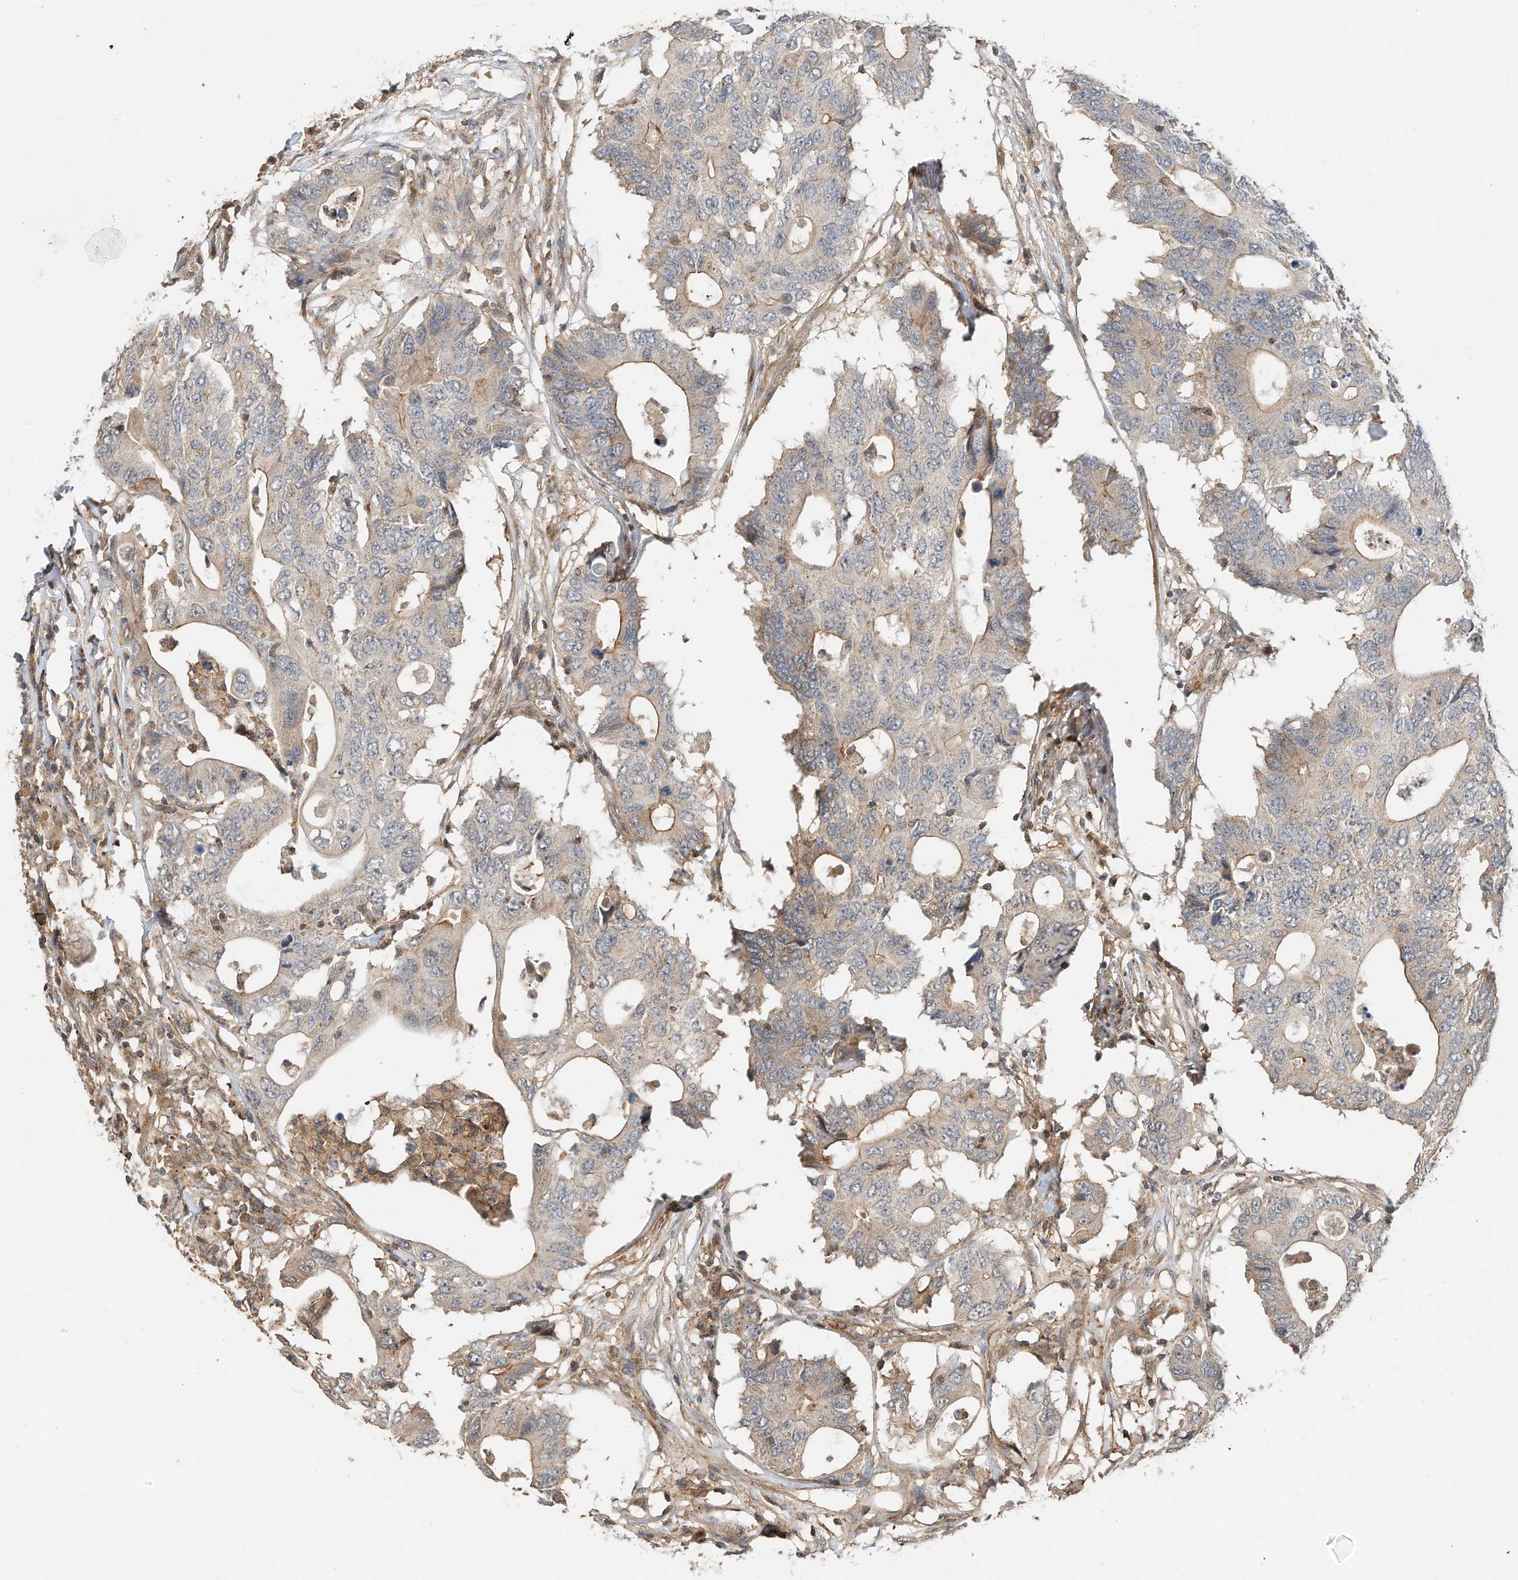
{"staining": {"intensity": "moderate", "quantity": "<25%", "location": "cytoplasmic/membranous"}, "tissue": "colorectal cancer", "cell_type": "Tumor cells", "image_type": "cancer", "snomed": [{"axis": "morphology", "description": "Adenocarcinoma, NOS"}, {"axis": "topography", "description": "Colon"}], "caption": "A high-resolution histopathology image shows IHC staining of colorectal cancer, which exhibits moderate cytoplasmic/membranous positivity in about <25% of tumor cells.", "gene": "CPAMD8", "patient": {"sex": "male", "age": 71}}